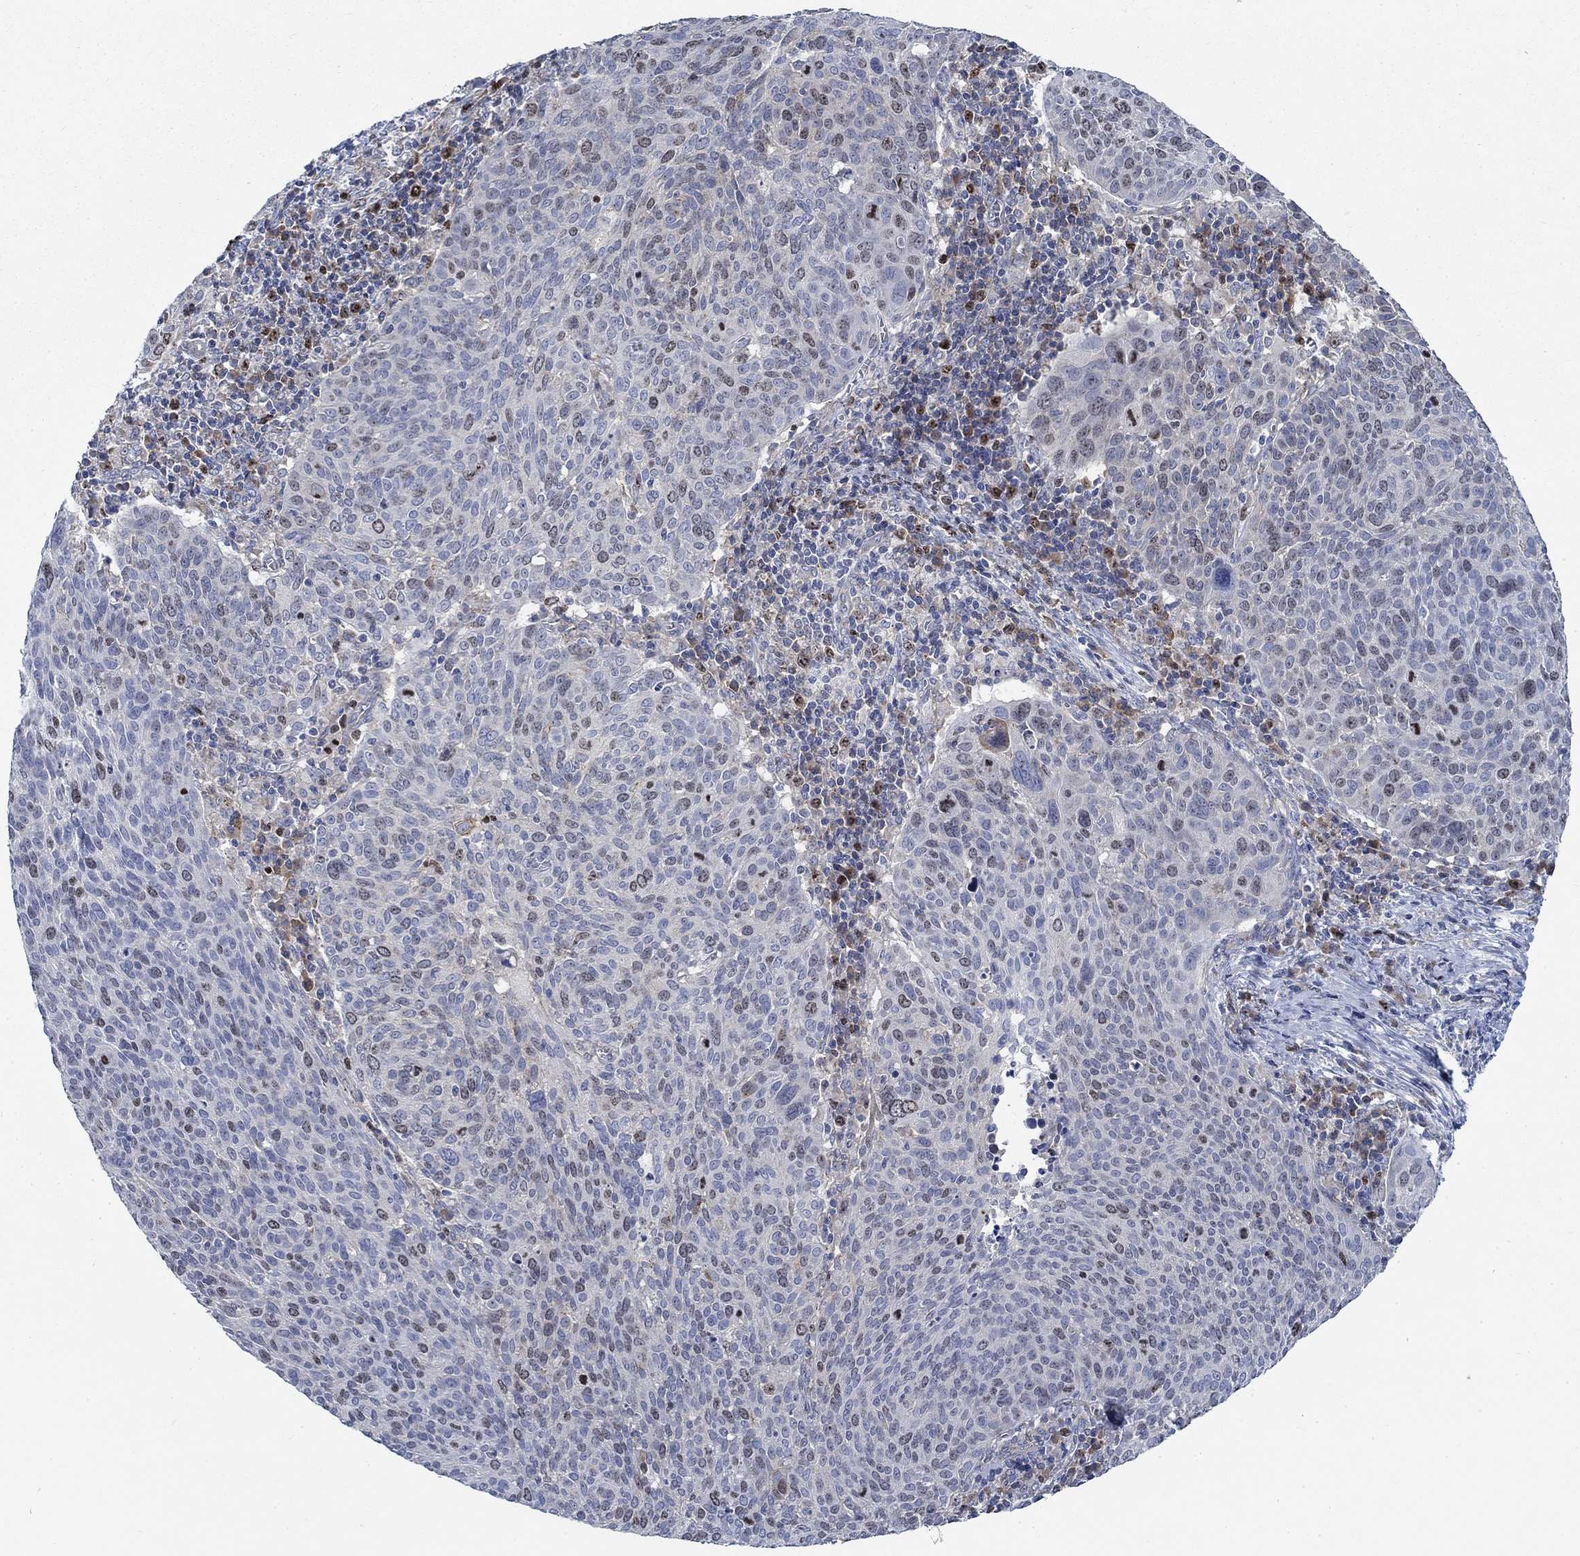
{"staining": {"intensity": "weak", "quantity": "<25%", "location": "nuclear"}, "tissue": "cervical cancer", "cell_type": "Tumor cells", "image_type": "cancer", "snomed": [{"axis": "morphology", "description": "Squamous cell carcinoma, NOS"}, {"axis": "topography", "description": "Cervix"}], "caption": "DAB (3,3'-diaminobenzidine) immunohistochemical staining of human cervical cancer (squamous cell carcinoma) demonstrates no significant positivity in tumor cells.", "gene": "MMP24", "patient": {"sex": "female", "age": 39}}